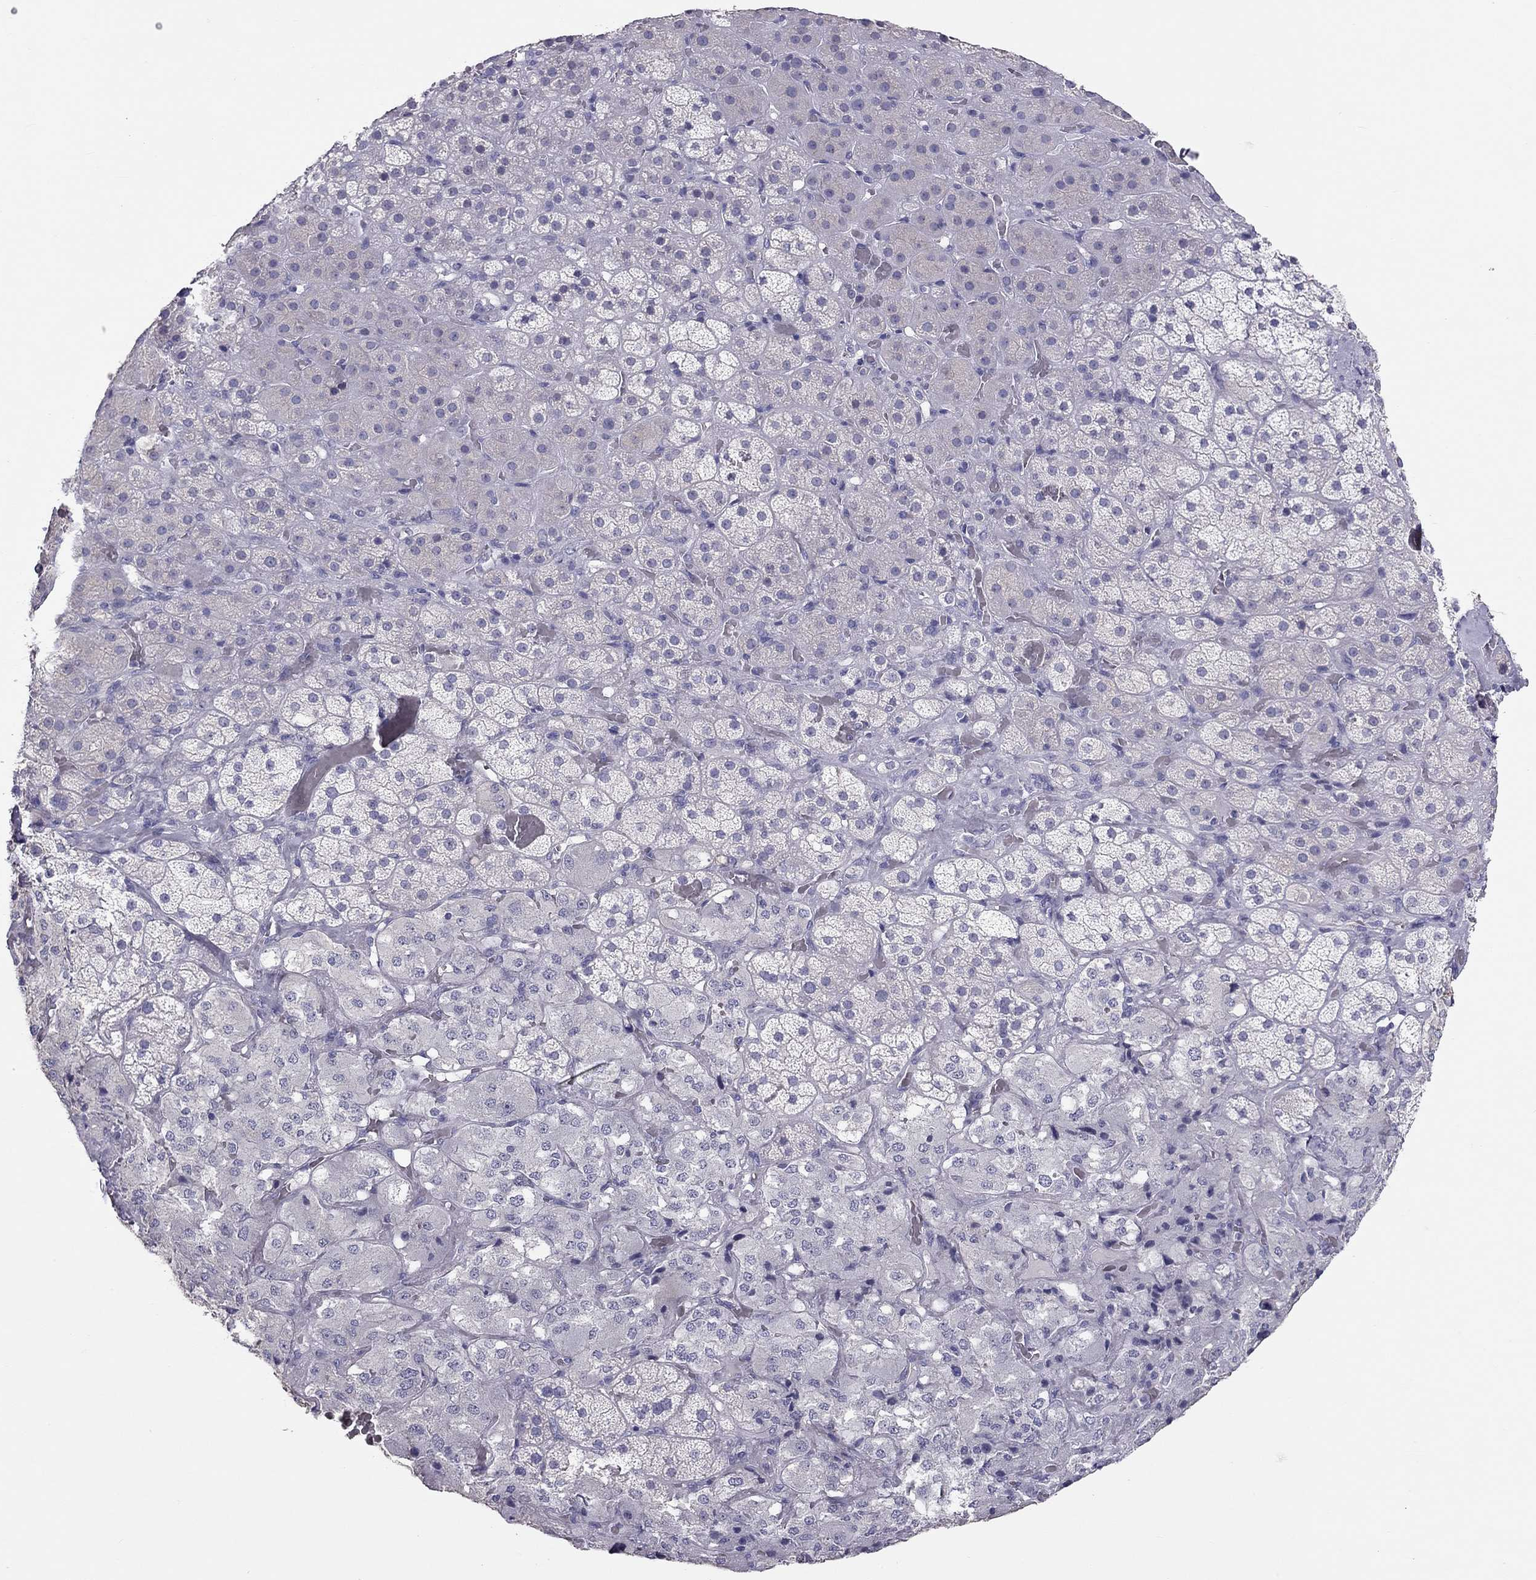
{"staining": {"intensity": "negative", "quantity": "none", "location": "none"}, "tissue": "adrenal gland", "cell_type": "Glandular cells", "image_type": "normal", "snomed": [{"axis": "morphology", "description": "Normal tissue, NOS"}, {"axis": "topography", "description": "Adrenal gland"}], "caption": "Image shows no significant protein staining in glandular cells of normal adrenal gland. The staining is performed using DAB (3,3'-diaminobenzidine) brown chromogen with nuclei counter-stained in using hematoxylin.", "gene": "IL17REL", "patient": {"sex": "male", "age": 57}}